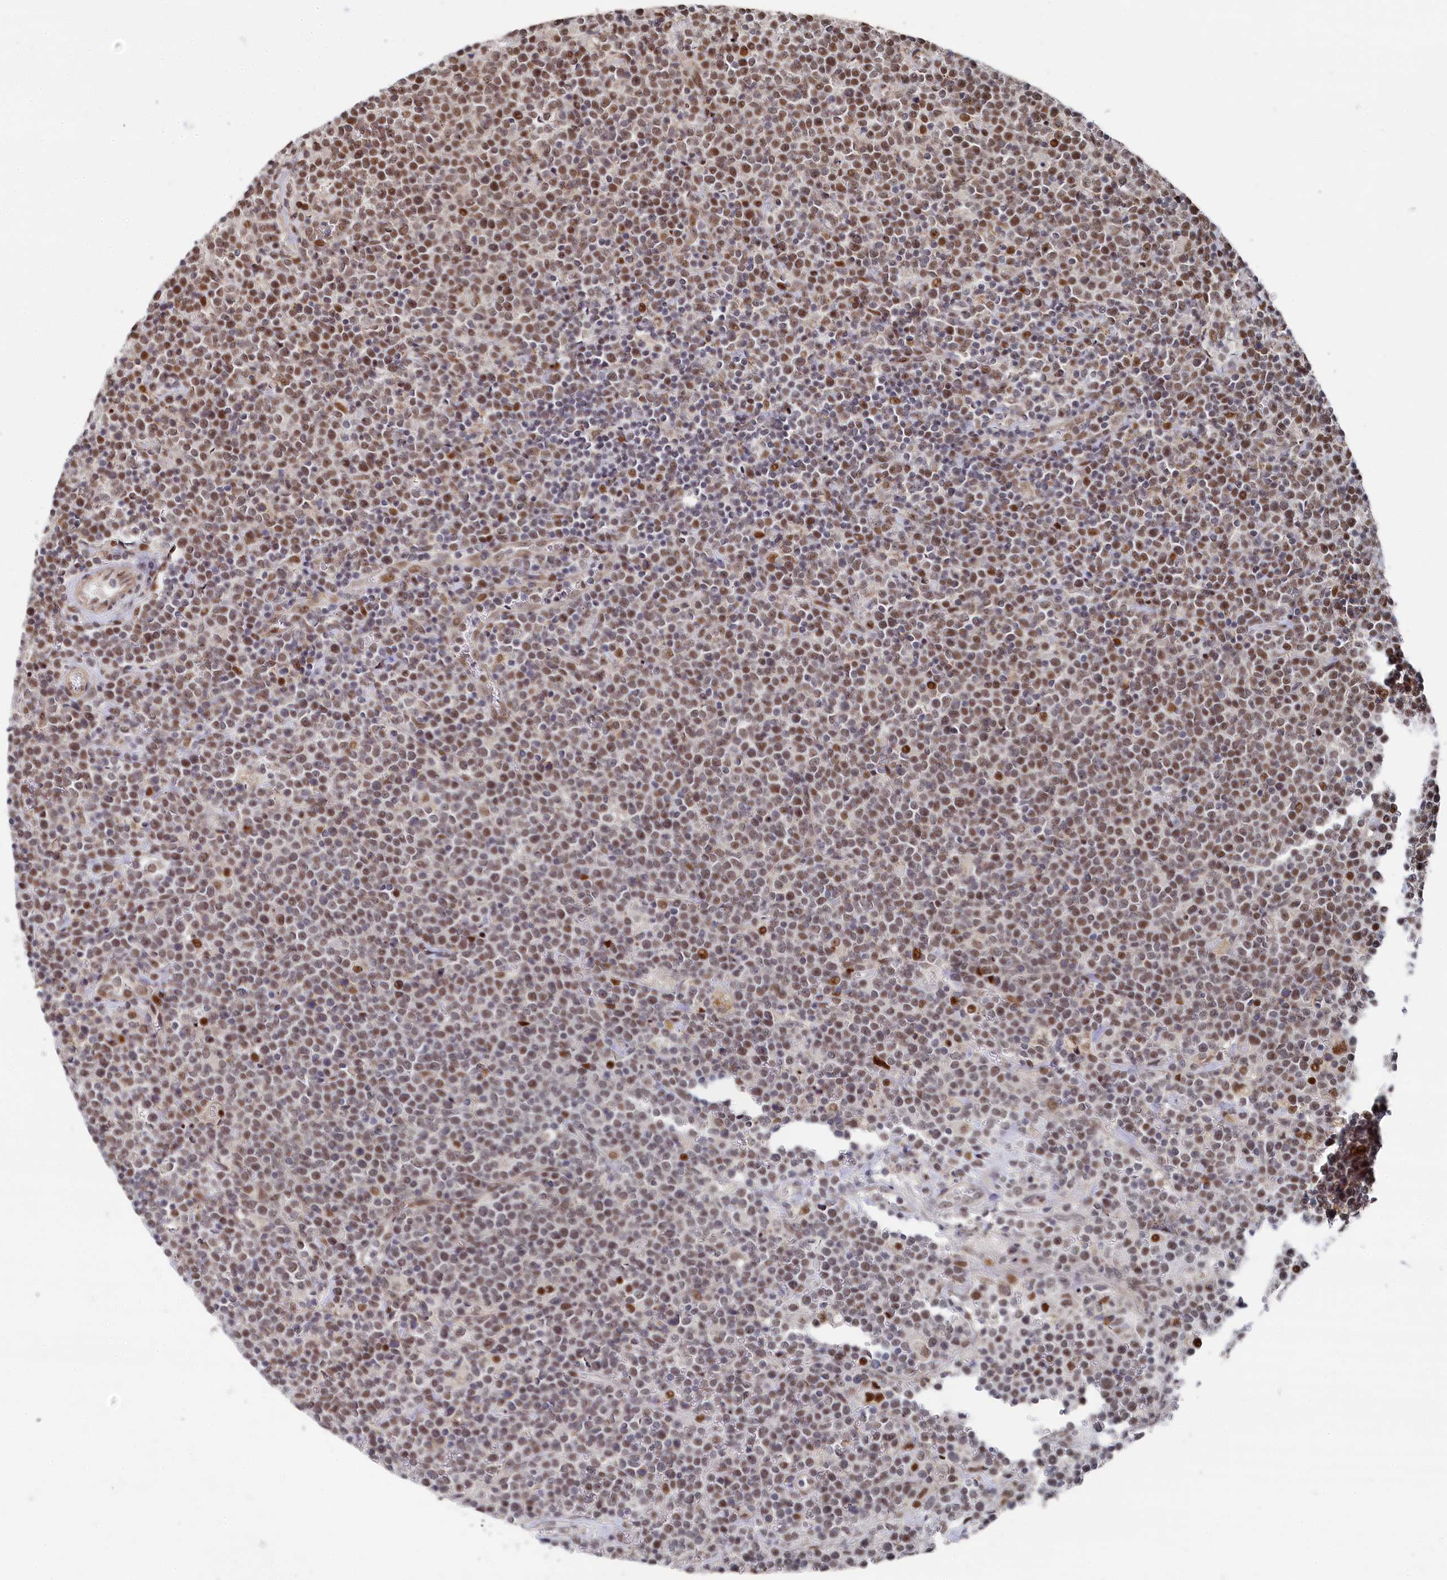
{"staining": {"intensity": "moderate", "quantity": ">75%", "location": "nuclear"}, "tissue": "lymphoma", "cell_type": "Tumor cells", "image_type": "cancer", "snomed": [{"axis": "morphology", "description": "Malignant lymphoma, non-Hodgkin's type, High grade"}, {"axis": "topography", "description": "Lymph node"}], "caption": "Lymphoma tissue reveals moderate nuclear staining in about >75% of tumor cells", "gene": "BUB3", "patient": {"sex": "male", "age": 61}}